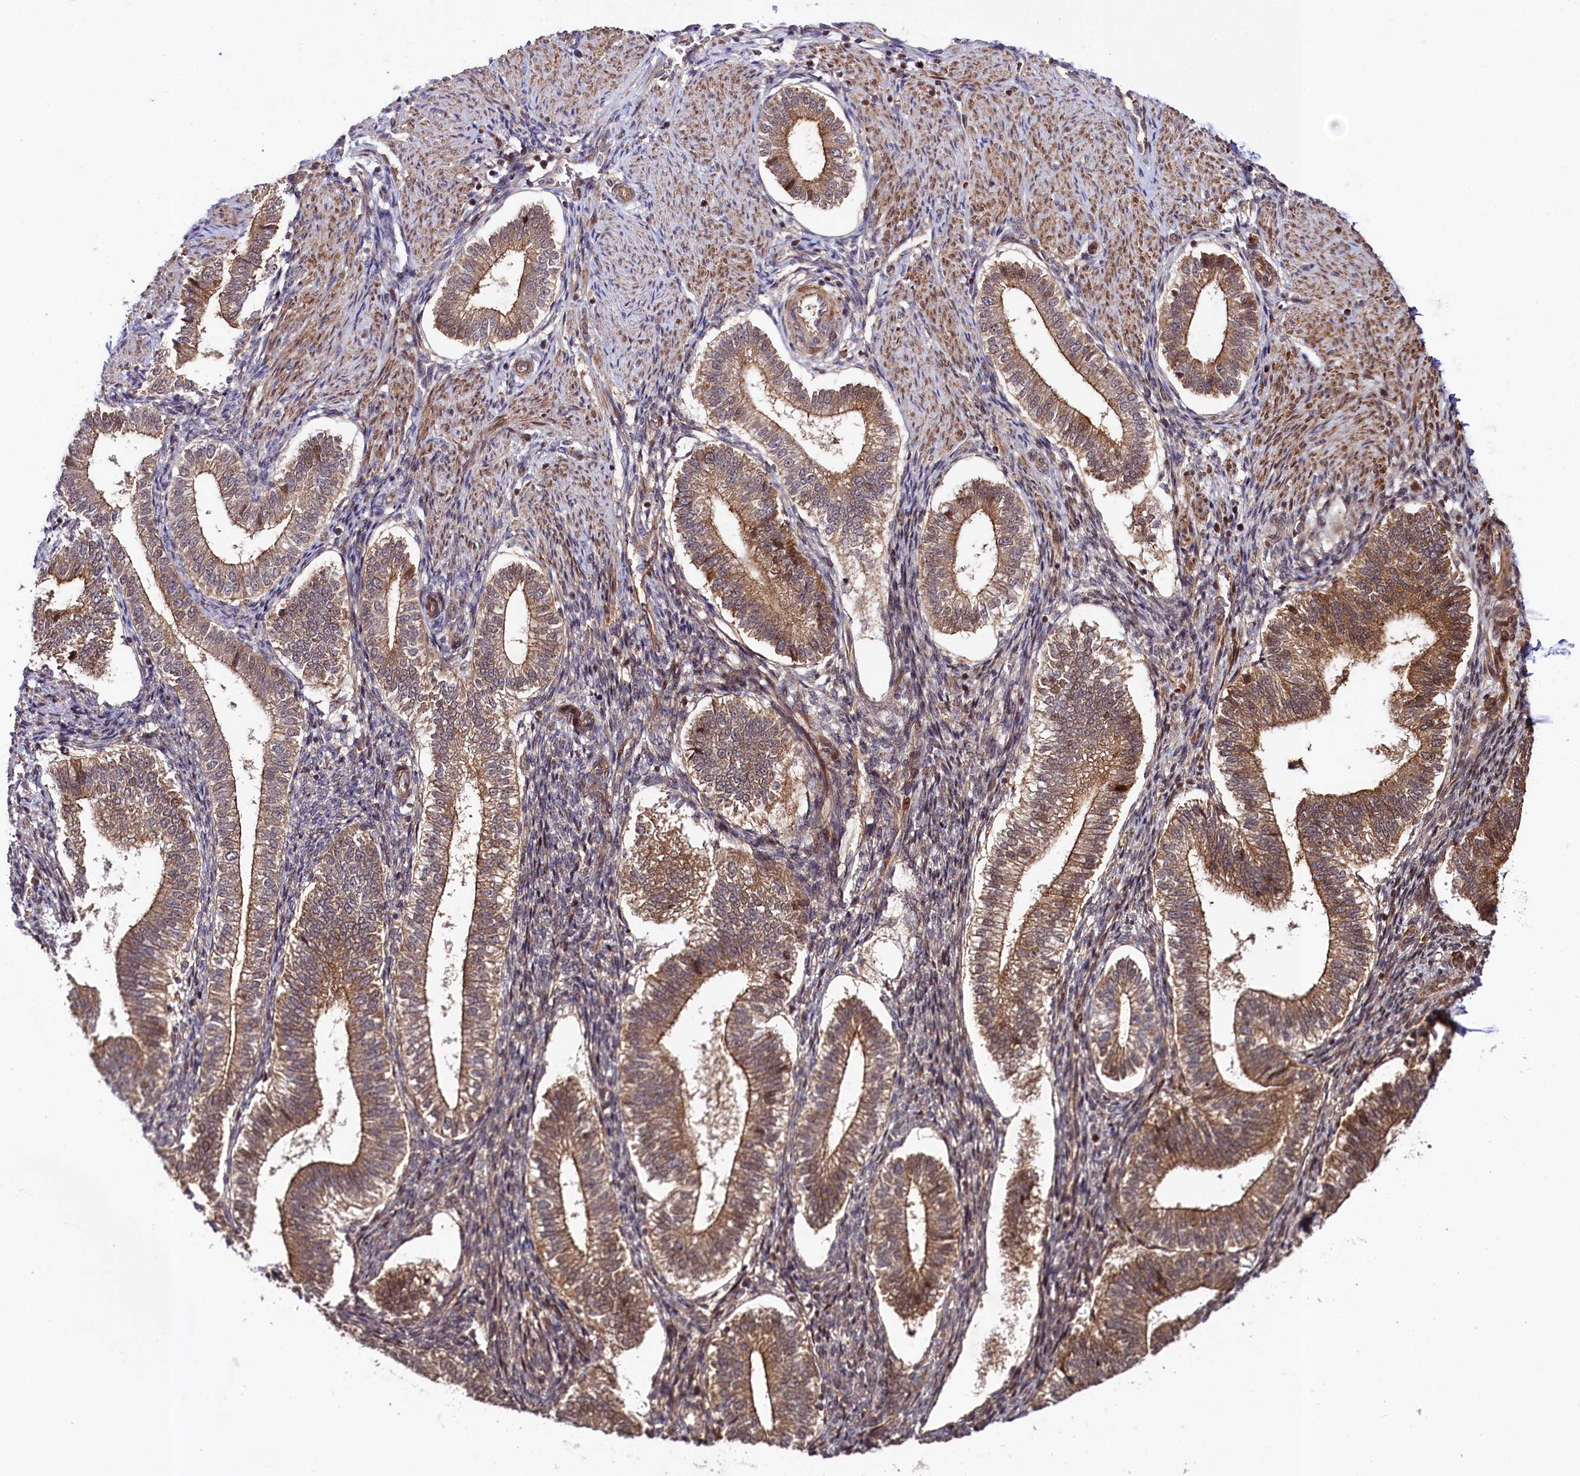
{"staining": {"intensity": "moderate", "quantity": "25%-75%", "location": "cytoplasmic/membranous"}, "tissue": "endometrium", "cell_type": "Cells in endometrial stroma", "image_type": "normal", "snomed": [{"axis": "morphology", "description": "Normal tissue, NOS"}, {"axis": "topography", "description": "Endometrium"}], "caption": "Brown immunohistochemical staining in normal human endometrium displays moderate cytoplasmic/membranous positivity in about 25%-75% of cells in endometrial stroma.", "gene": "NEDD1", "patient": {"sex": "female", "age": 25}}